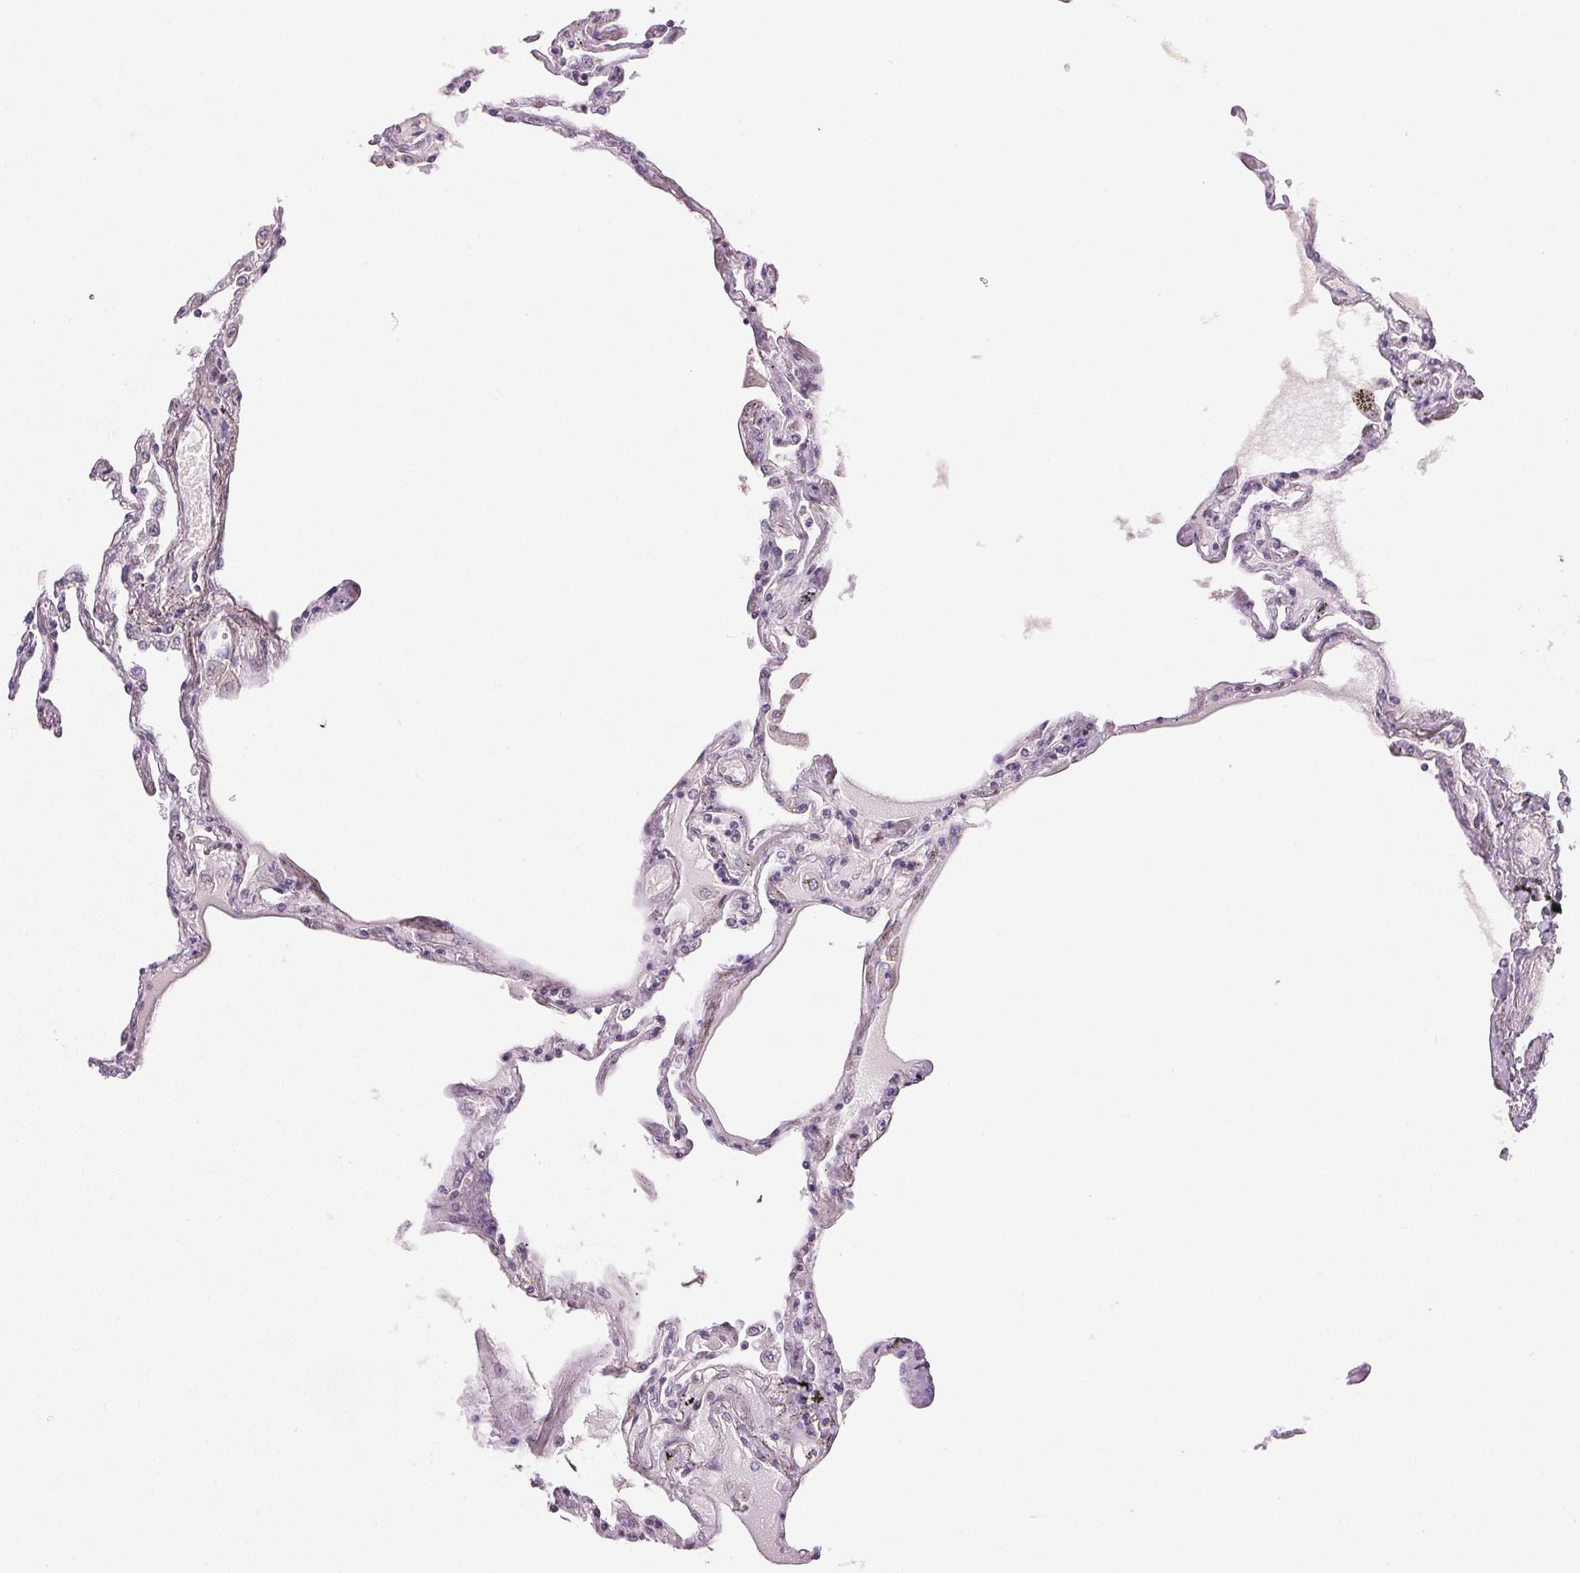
{"staining": {"intensity": "negative", "quantity": "none", "location": "none"}, "tissue": "lung", "cell_type": "Alveolar cells", "image_type": "normal", "snomed": [{"axis": "morphology", "description": "Normal tissue, NOS"}, {"axis": "morphology", "description": "Adenocarcinoma, NOS"}, {"axis": "topography", "description": "Cartilage tissue"}, {"axis": "topography", "description": "Lung"}], "caption": "Immunohistochemistry of normal lung displays no expression in alveolar cells. (DAB (3,3'-diaminobenzidine) immunohistochemistry visualized using brightfield microscopy, high magnification).", "gene": "PLCB1", "patient": {"sex": "female", "age": 67}}